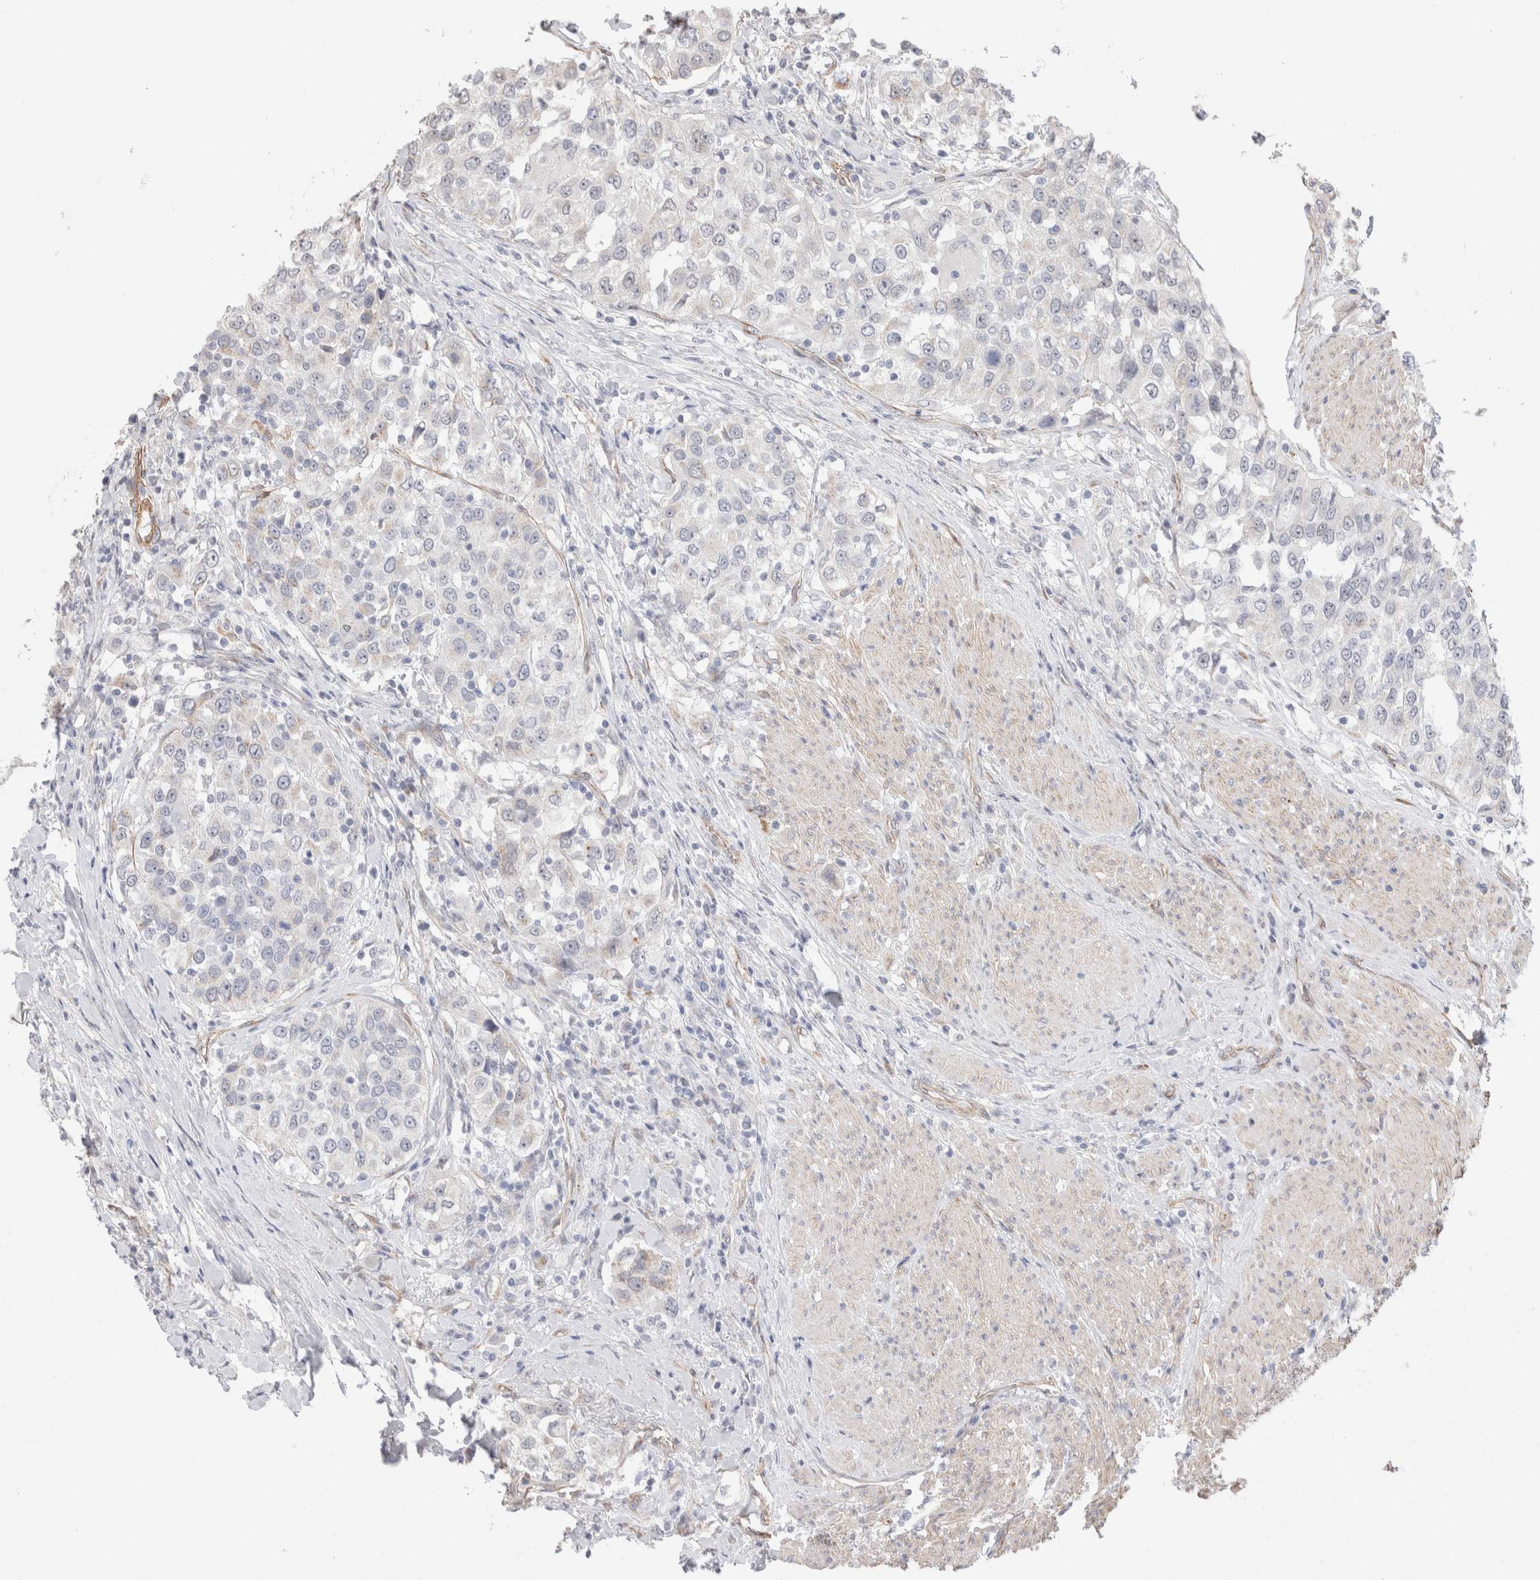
{"staining": {"intensity": "negative", "quantity": "none", "location": "none"}, "tissue": "urothelial cancer", "cell_type": "Tumor cells", "image_type": "cancer", "snomed": [{"axis": "morphology", "description": "Urothelial carcinoma, High grade"}, {"axis": "topography", "description": "Urinary bladder"}], "caption": "Urothelial cancer stained for a protein using immunohistochemistry (IHC) demonstrates no expression tumor cells.", "gene": "CAAP1", "patient": {"sex": "female", "age": 80}}